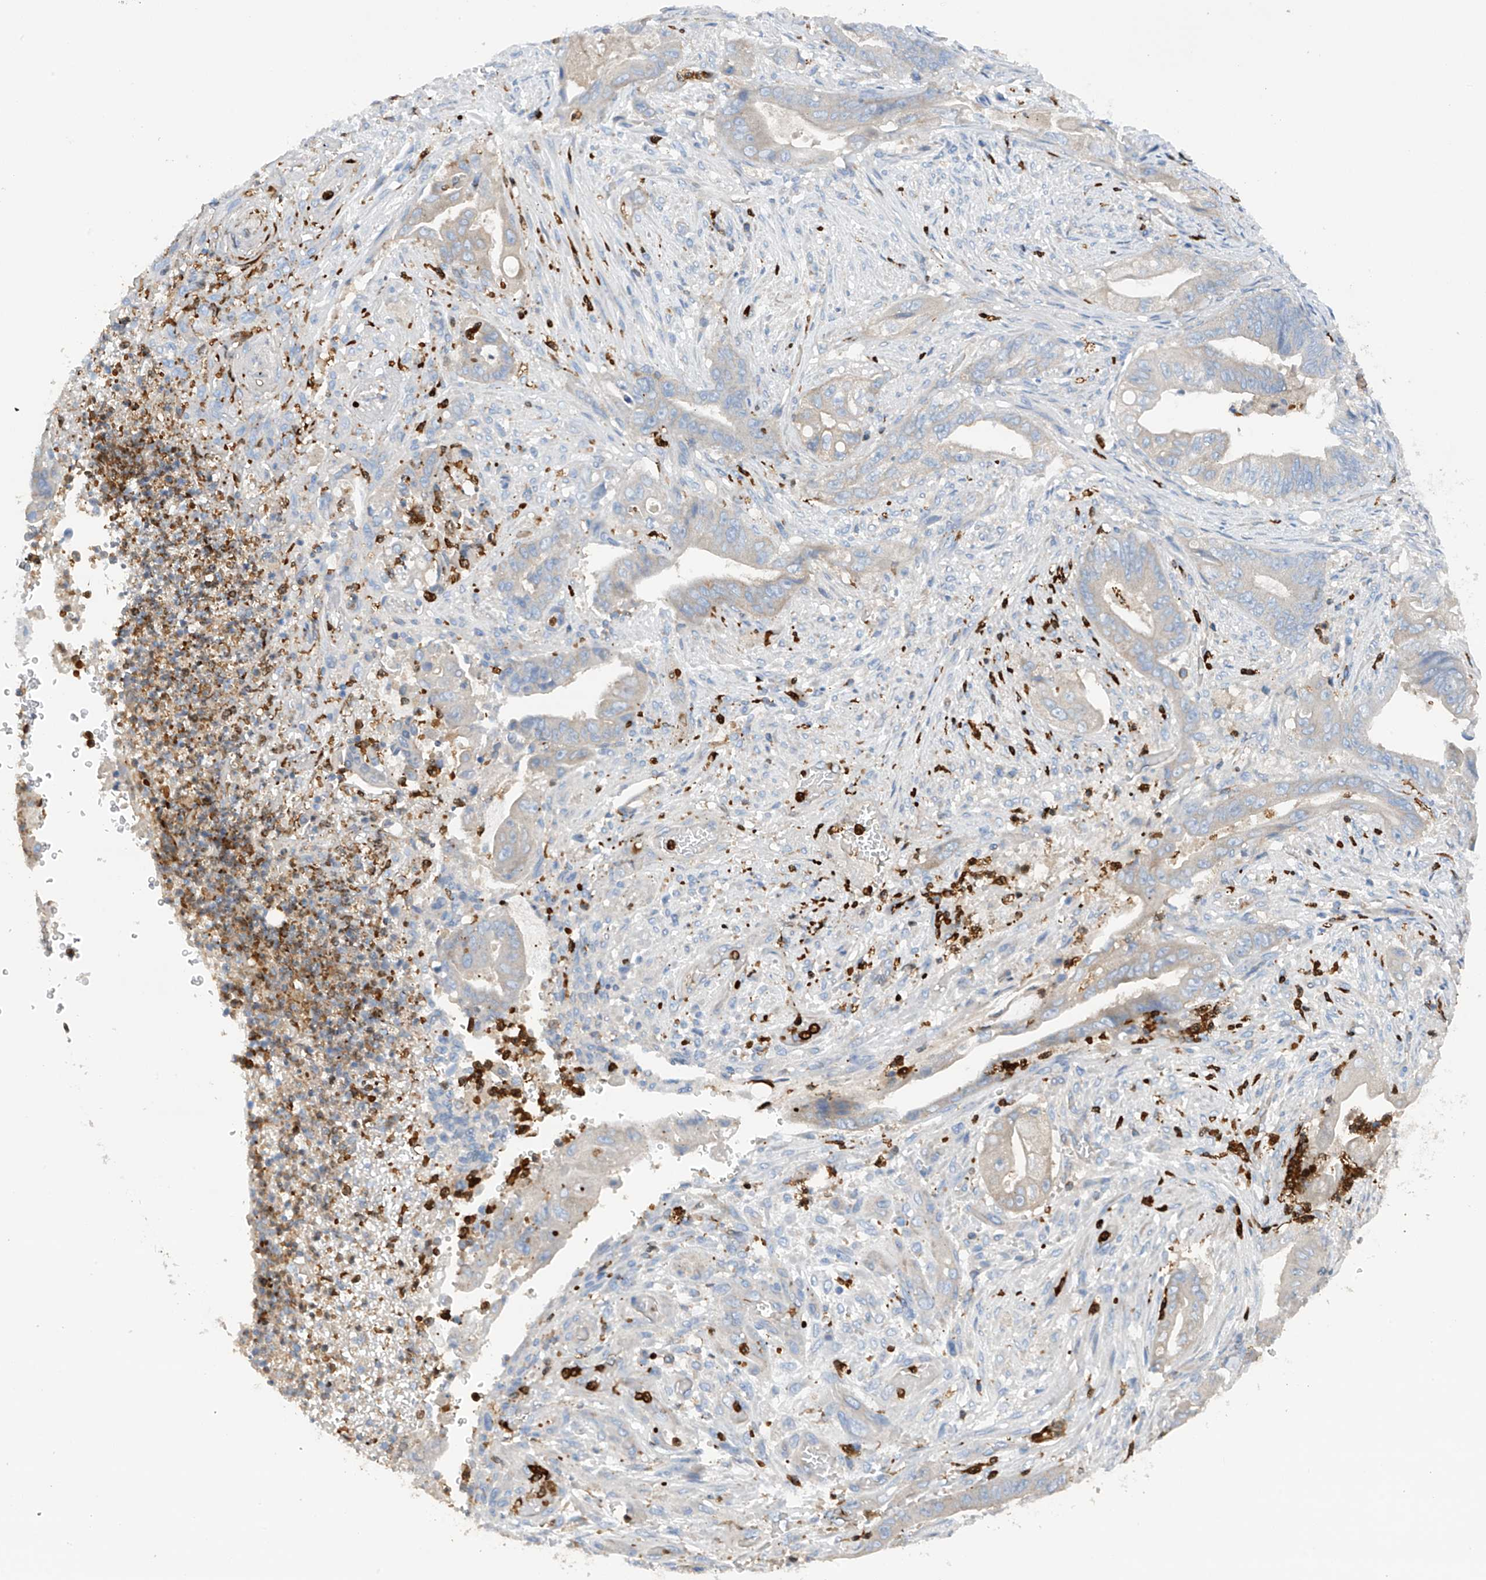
{"staining": {"intensity": "weak", "quantity": "25%-75%", "location": "cytoplasmic/membranous"}, "tissue": "stomach cancer", "cell_type": "Tumor cells", "image_type": "cancer", "snomed": [{"axis": "morphology", "description": "Adenocarcinoma, NOS"}, {"axis": "topography", "description": "Stomach"}], "caption": "Approximately 25%-75% of tumor cells in adenocarcinoma (stomach) demonstrate weak cytoplasmic/membranous protein staining as visualized by brown immunohistochemical staining.", "gene": "PHACTR2", "patient": {"sex": "female", "age": 73}}